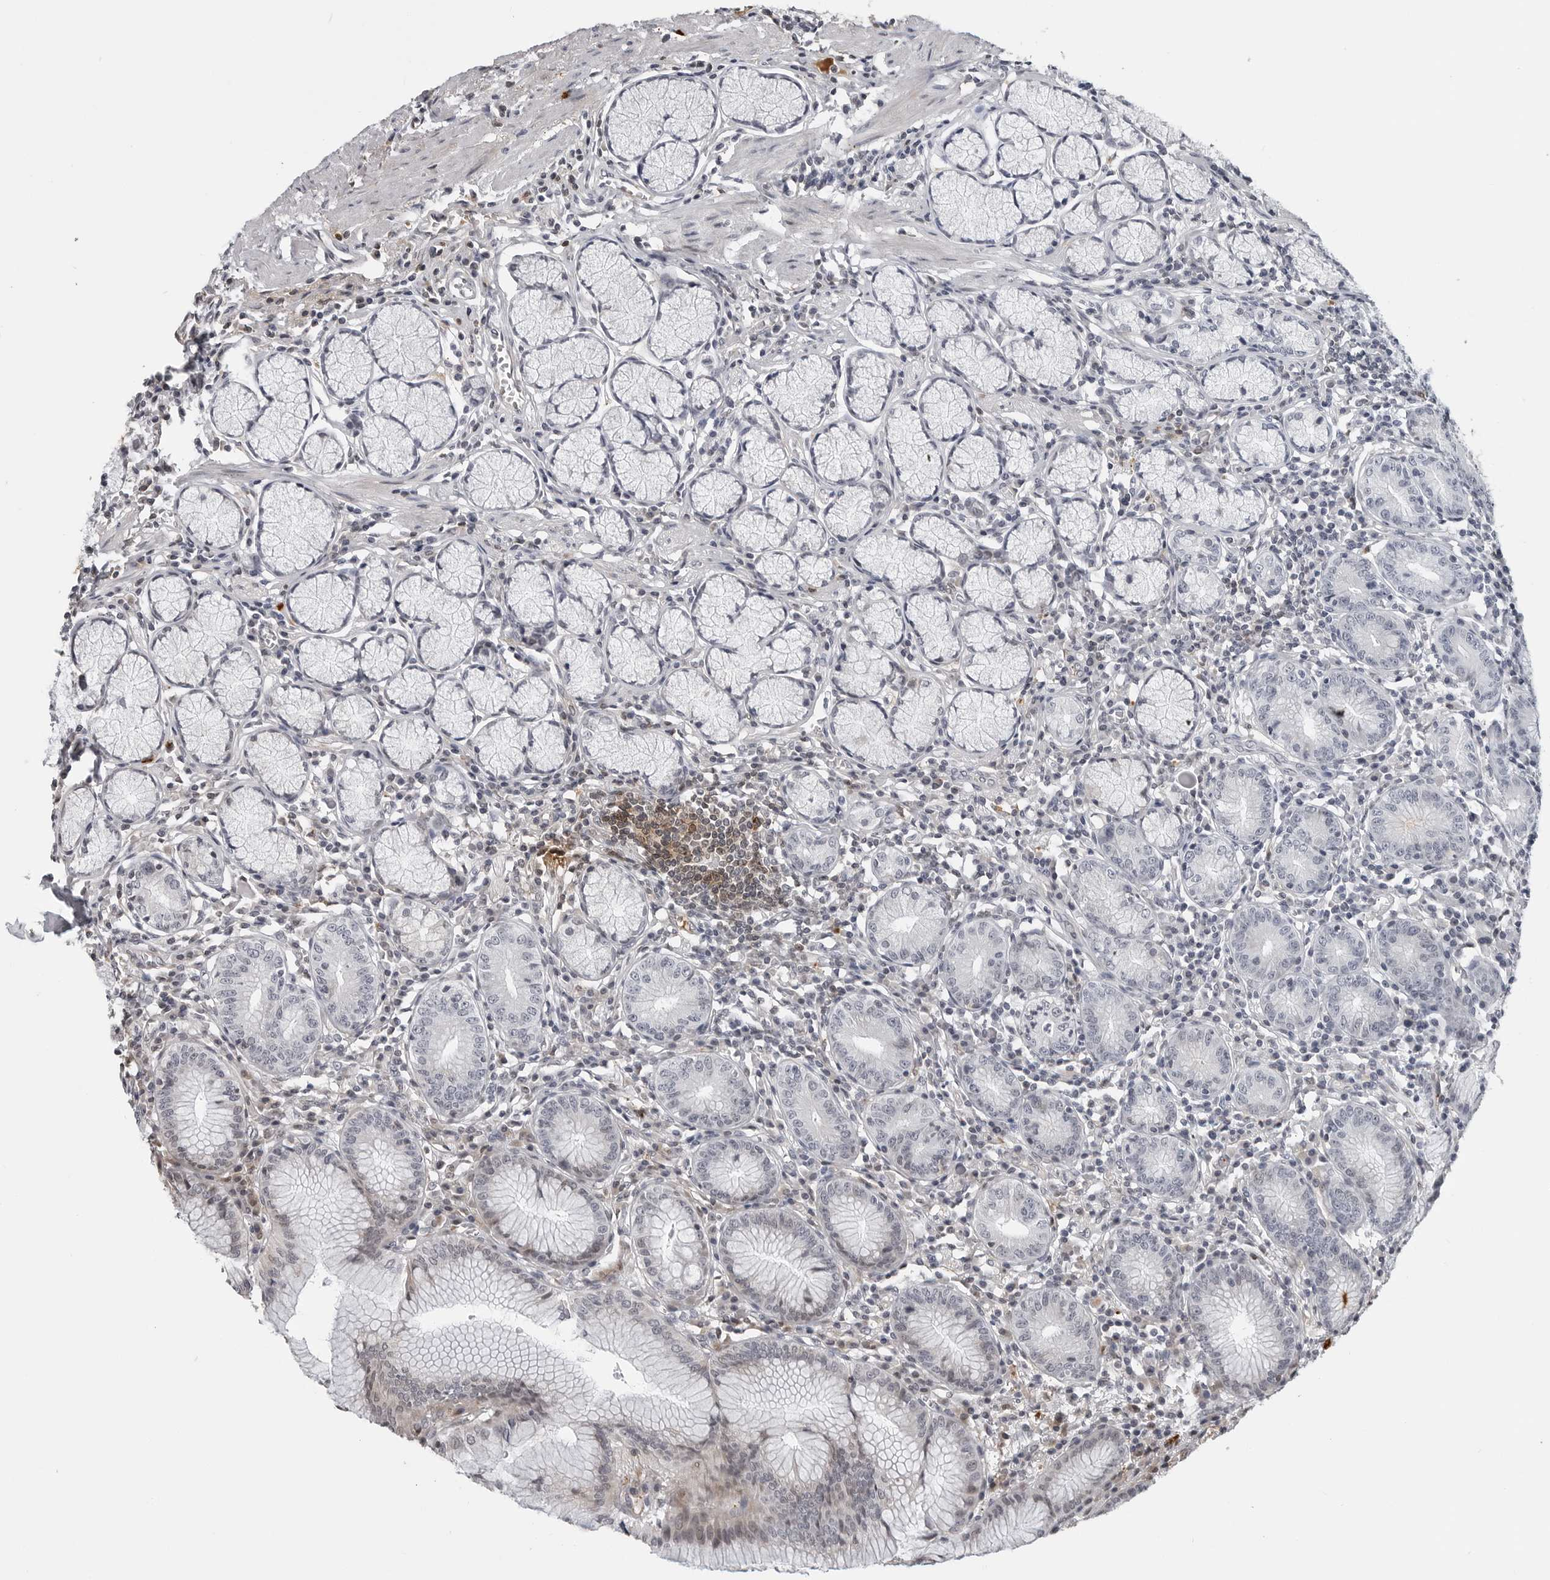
{"staining": {"intensity": "negative", "quantity": "none", "location": "none"}, "tissue": "stomach", "cell_type": "Glandular cells", "image_type": "normal", "snomed": [{"axis": "morphology", "description": "Normal tissue, NOS"}, {"axis": "topography", "description": "Stomach"}], "caption": "The micrograph demonstrates no significant staining in glandular cells of stomach.", "gene": "CXCR5", "patient": {"sex": "male", "age": 55}}